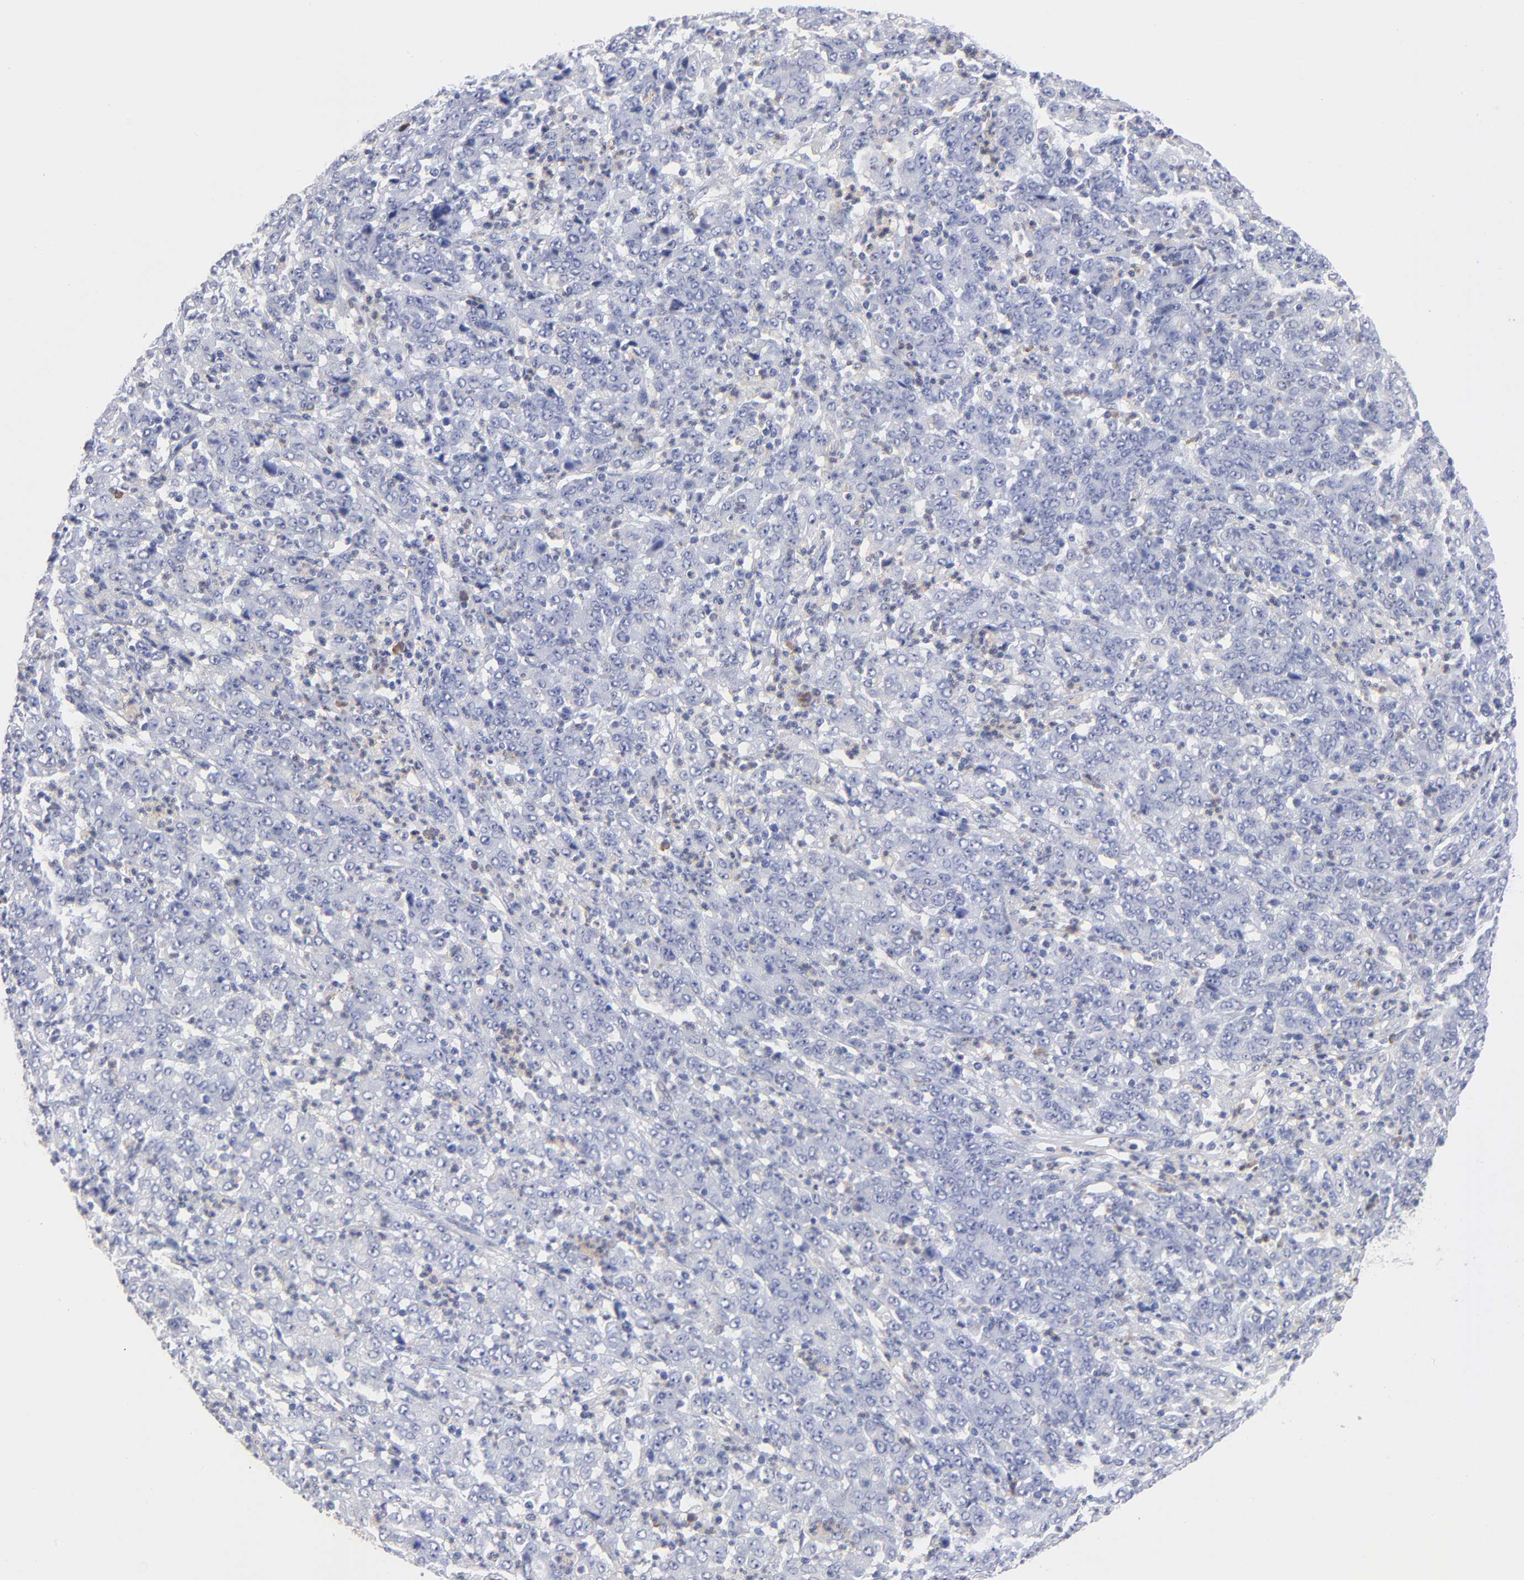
{"staining": {"intensity": "negative", "quantity": "none", "location": "none"}, "tissue": "stomach cancer", "cell_type": "Tumor cells", "image_type": "cancer", "snomed": [{"axis": "morphology", "description": "Adenocarcinoma, NOS"}, {"axis": "topography", "description": "Stomach, lower"}], "caption": "This histopathology image is of adenocarcinoma (stomach) stained with IHC to label a protein in brown with the nuclei are counter-stained blue. There is no positivity in tumor cells.", "gene": "LAT2", "patient": {"sex": "female", "age": 71}}